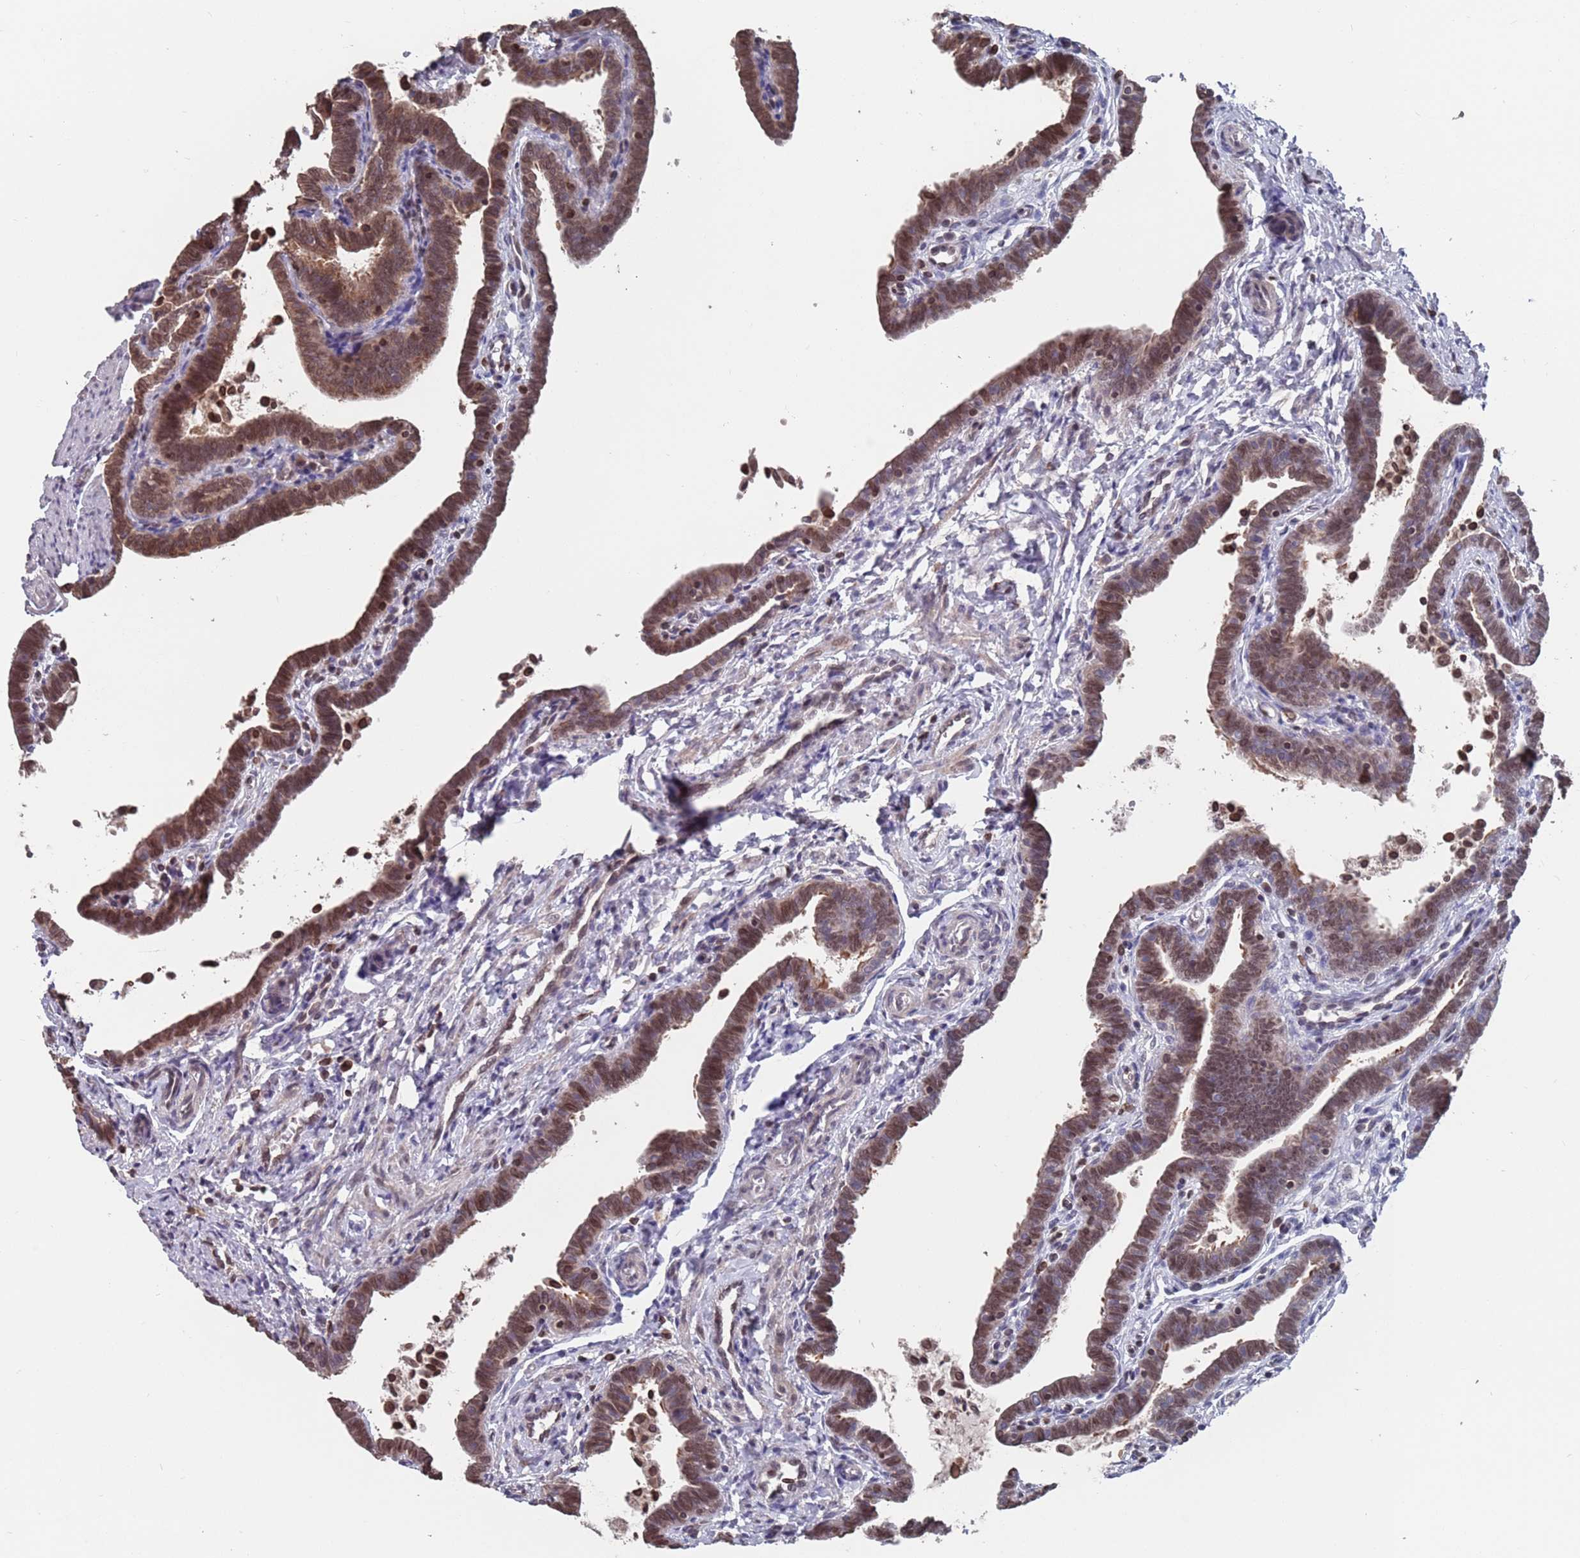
{"staining": {"intensity": "strong", "quantity": ">75%", "location": "cytoplasmic/membranous,nuclear"}, "tissue": "fallopian tube", "cell_type": "Glandular cells", "image_type": "normal", "snomed": [{"axis": "morphology", "description": "Normal tissue, NOS"}, {"axis": "topography", "description": "Fallopian tube"}], "caption": "Glandular cells show high levels of strong cytoplasmic/membranous,nuclear expression in approximately >75% of cells in benign human fallopian tube. (DAB (3,3'-diaminobenzidine) IHC, brown staining for protein, blue staining for nuclei).", "gene": "SDHAF3", "patient": {"sex": "female", "age": 36}}